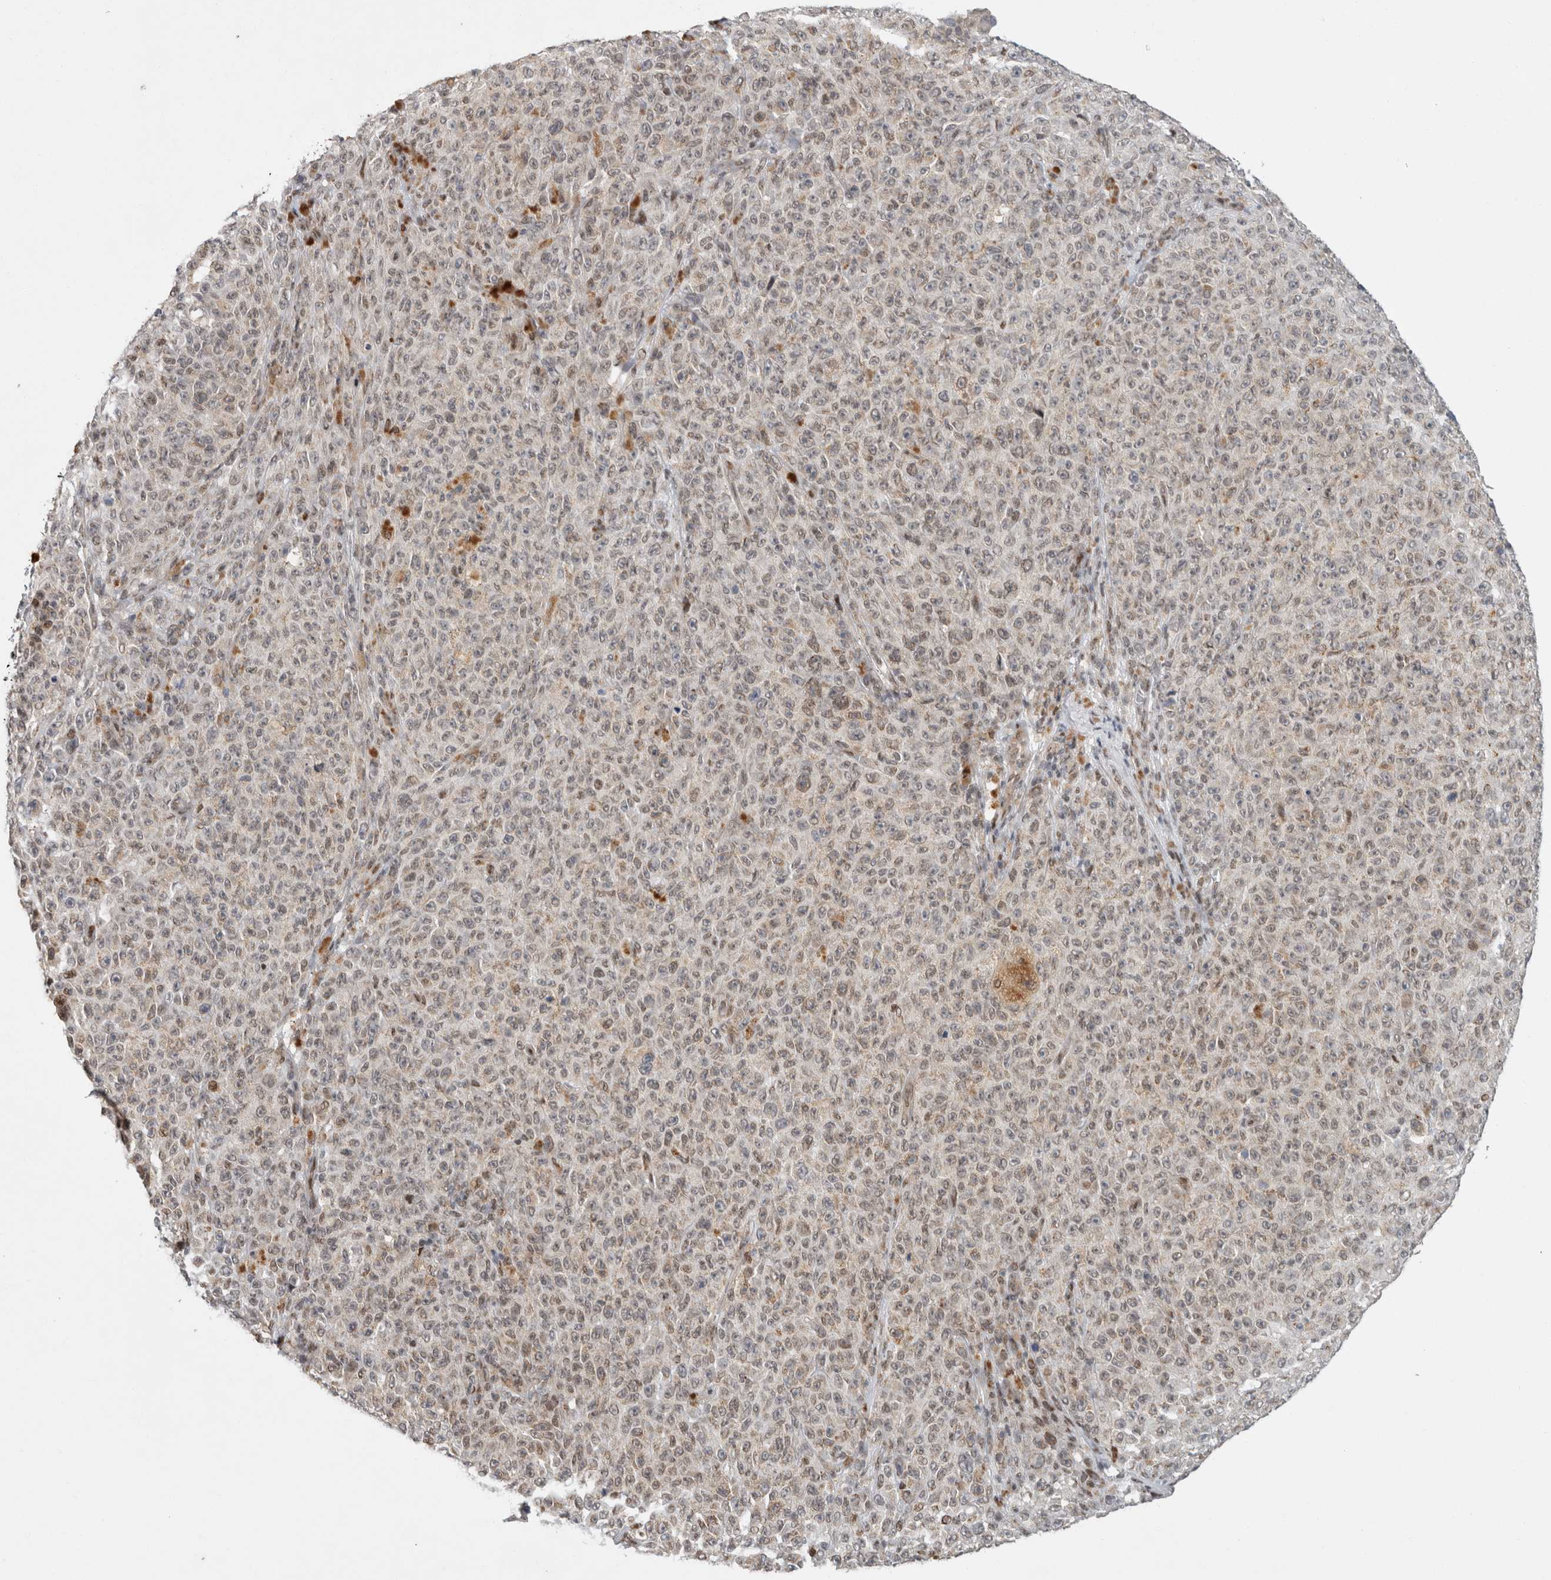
{"staining": {"intensity": "weak", "quantity": "25%-75%", "location": "nuclear"}, "tissue": "melanoma", "cell_type": "Tumor cells", "image_type": "cancer", "snomed": [{"axis": "morphology", "description": "Malignant melanoma, NOS"}, {"axis": "topography", "description": "Skin"}], "caption": "Protein analysis of melanoma tissue demonstrates weak nuclear positivity in approximately 25%-75% of tumor cells. (Stains: DAB (3,3'-diaminobenzidine) in brown, nuclei in blue, Microscopy: brightfield microscopy at high magnification).", "gene": "C8orf58", "patient": {"sex": "female", "age": 82}}